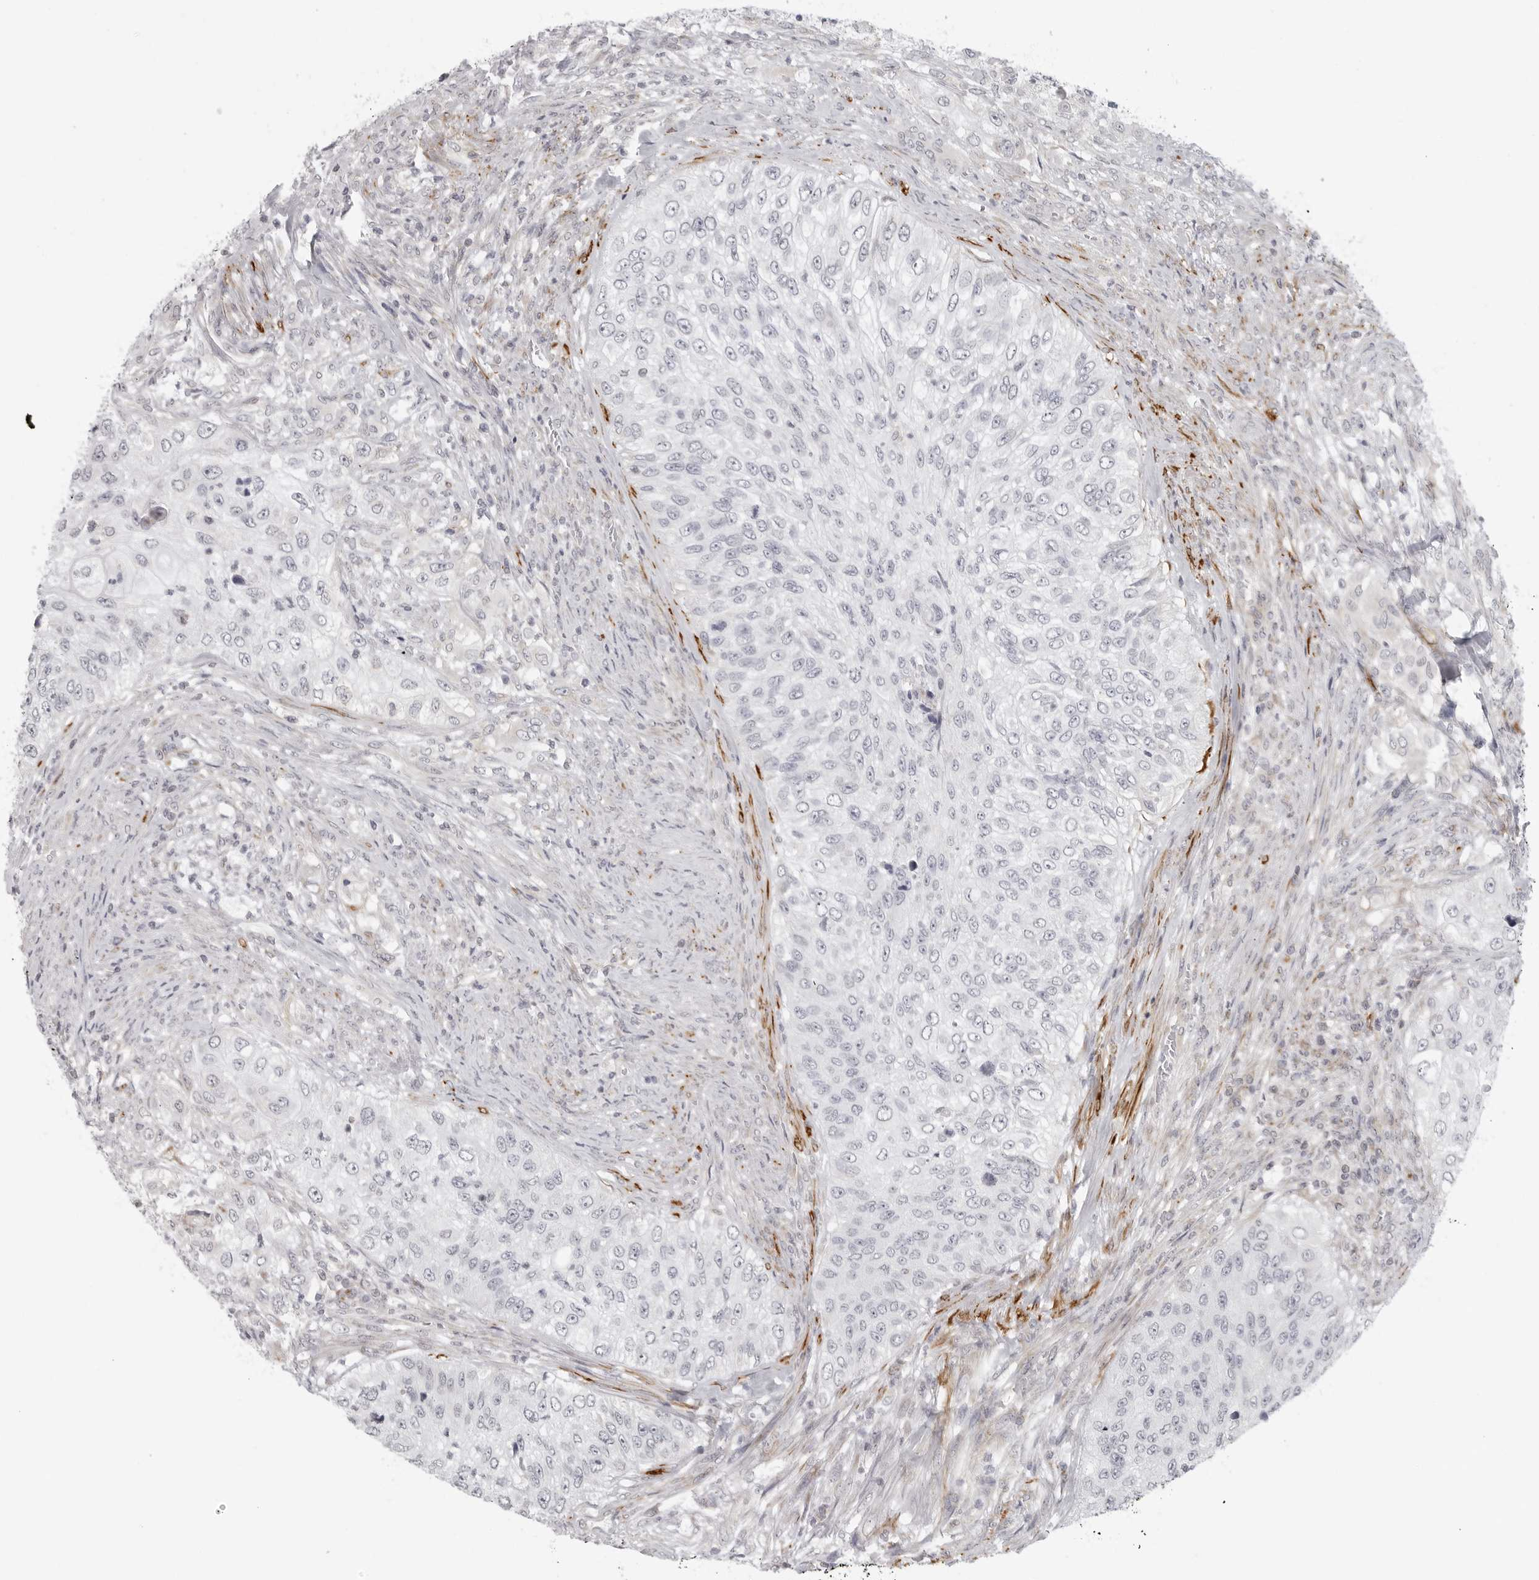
{"staining": {"intensity": "negative", "quantity": "none", "location": "none"}, "tissue": "urothelial cancer", "cell_type": "Tumor cells", "image_type": "cancer", "snomed": [{"axis": "morphology", "description": "Urothelial carcinoma, High grade"}, {"axis": "topography", "description": "Urinary bladder"}], "caption": "This is an IHC photomicrograph of urothelial cancer. There is no staining in tumor cells.", "gene": "MAP7D1", "patient": {"sex": "female", "age": 60}}